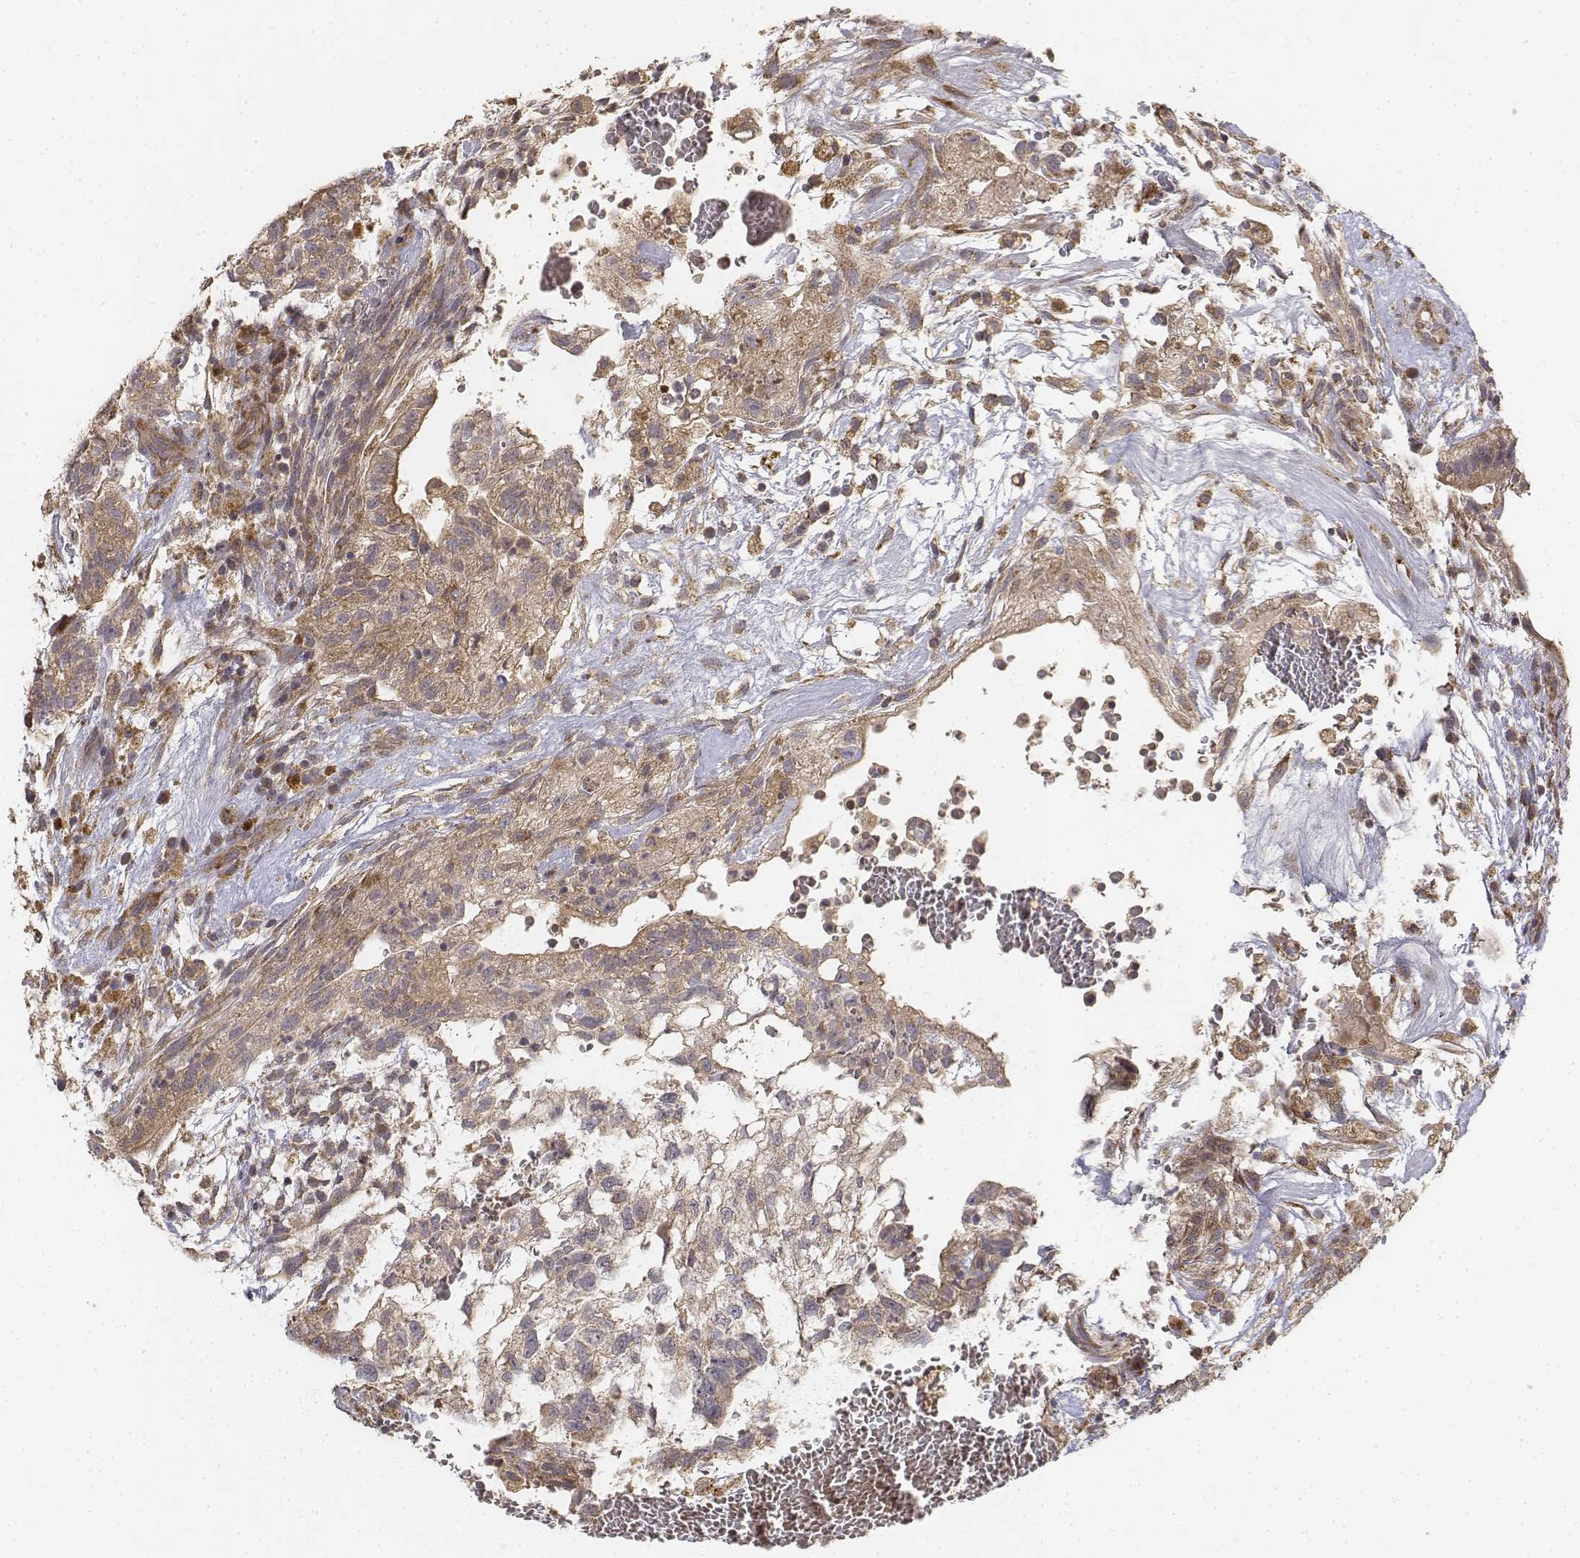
{"staining": {"intensity": "moderate", "quantity": ">75%", "location": "cytoplasmic/membranous"}, "tissue": "testis cancer", "cell_type": "Tumor cells", "image_type": "cancer", "snomed": [{"axis": "morphology", "description": "Normal tissue, NOS"}, {"axis": "morphology", "description": "Carcinoma, Embryonal, NOS"}, {"axis": "topography", "description": "Testis"}], "caption": "High-power microscopy captured an immunohistochemistry (IHC) photomicrograph of testis cancer (embryonal carcinoma), revealing moderate cytoplasmic/membranous staining in about >75% of tumor cells. (DAB IHC with brightfield microscopy, high magnification).", "gene": "FBXO21", "patient": {"sex": "male", "age": 32}}